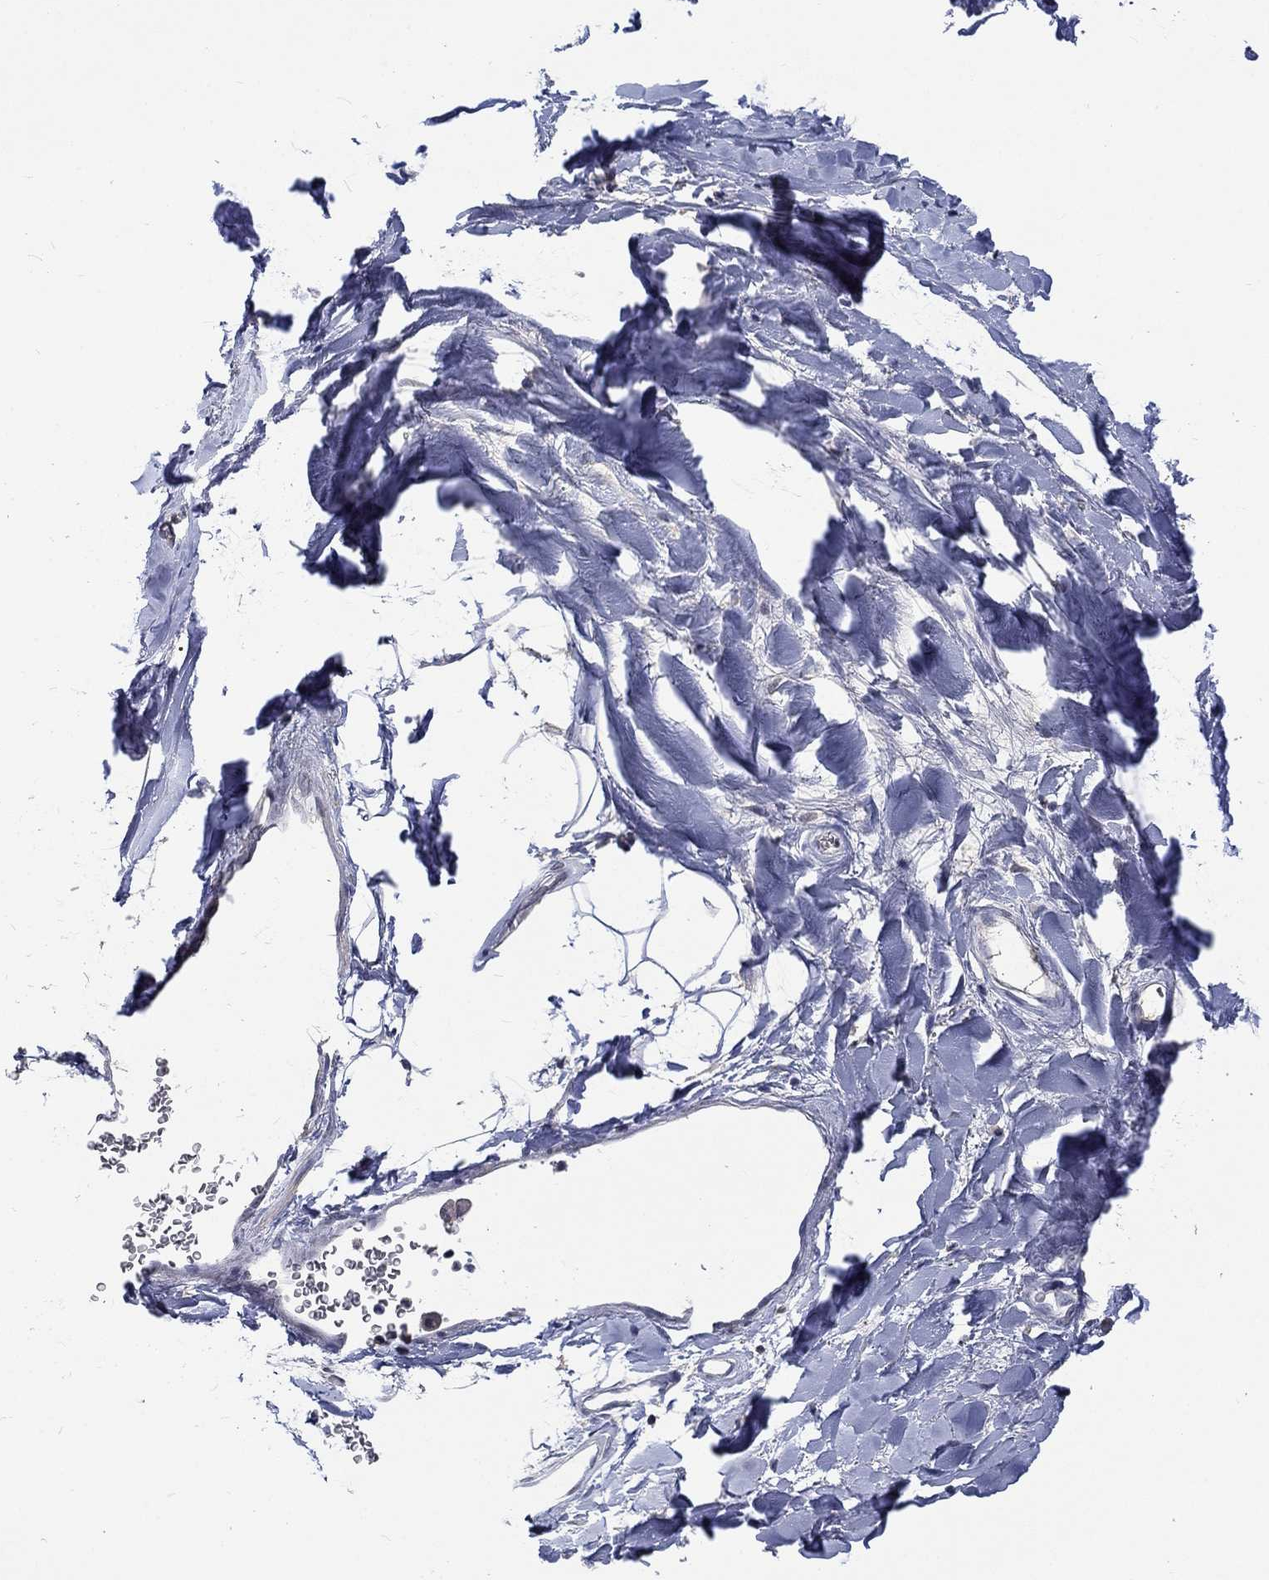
{"staining": {"intensity": "negative", "quantity": "none", "location": "none"}, "tissue": "adipose tissue", "cell_type": "Adipocytes", "image_type": "normal", "snomed": [{"axis": "morphology", "description": "Normal tissue, NOS"}, {"axis": "topography", "description": "Cartilage tissue"}, {"axis": "topography", "description": "Bronchus"}], "caption": "IHC of benign human adipose tissue exhibits no positivity in adipocytes.", "gene": "ZBTB18", "patient": {"sex": "male", "age": 58}}